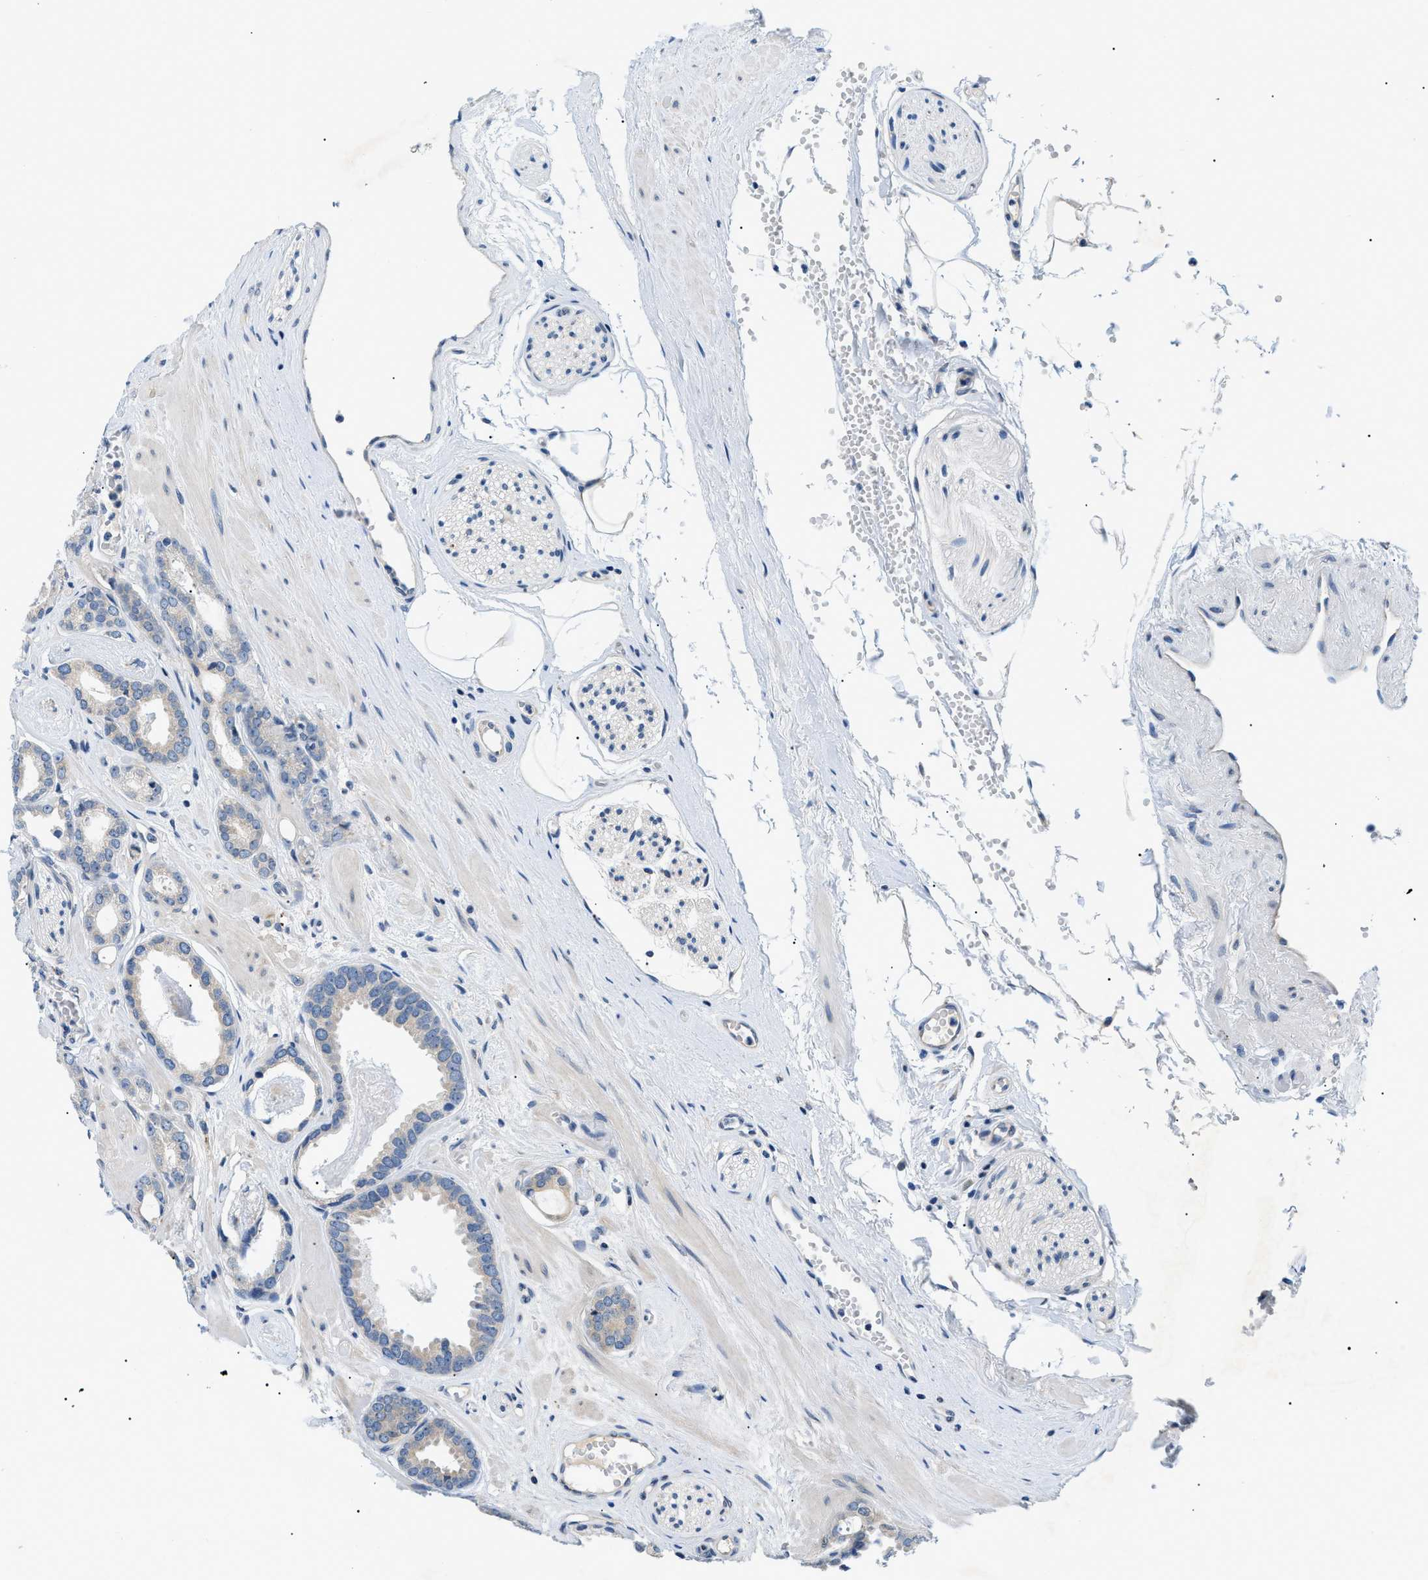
{"staining": {"intensity": "negative", "quantity": "none", "location": "none"}, "tissue": "prostate cancer", "cell_type": "Tumor cells", "image_type": "cancer", "snomed": [{"axis": "morphology", "description": "Adenocarcinoma, Low grade"}, {"axis": "topography", "description": "Prostate"}], "caption": "Low-grade adenocarcinoma (prostate) was stained to show a protein in brown. There is no significant expression in tumor cells. The staining was performed using DAB to visualize the protein expression in brown, while the nuclei were stained in blue with hematoxylin (Magnification: 20x).", "gene": "DERL1", "patient": {"sex": "male", "age": 53}}